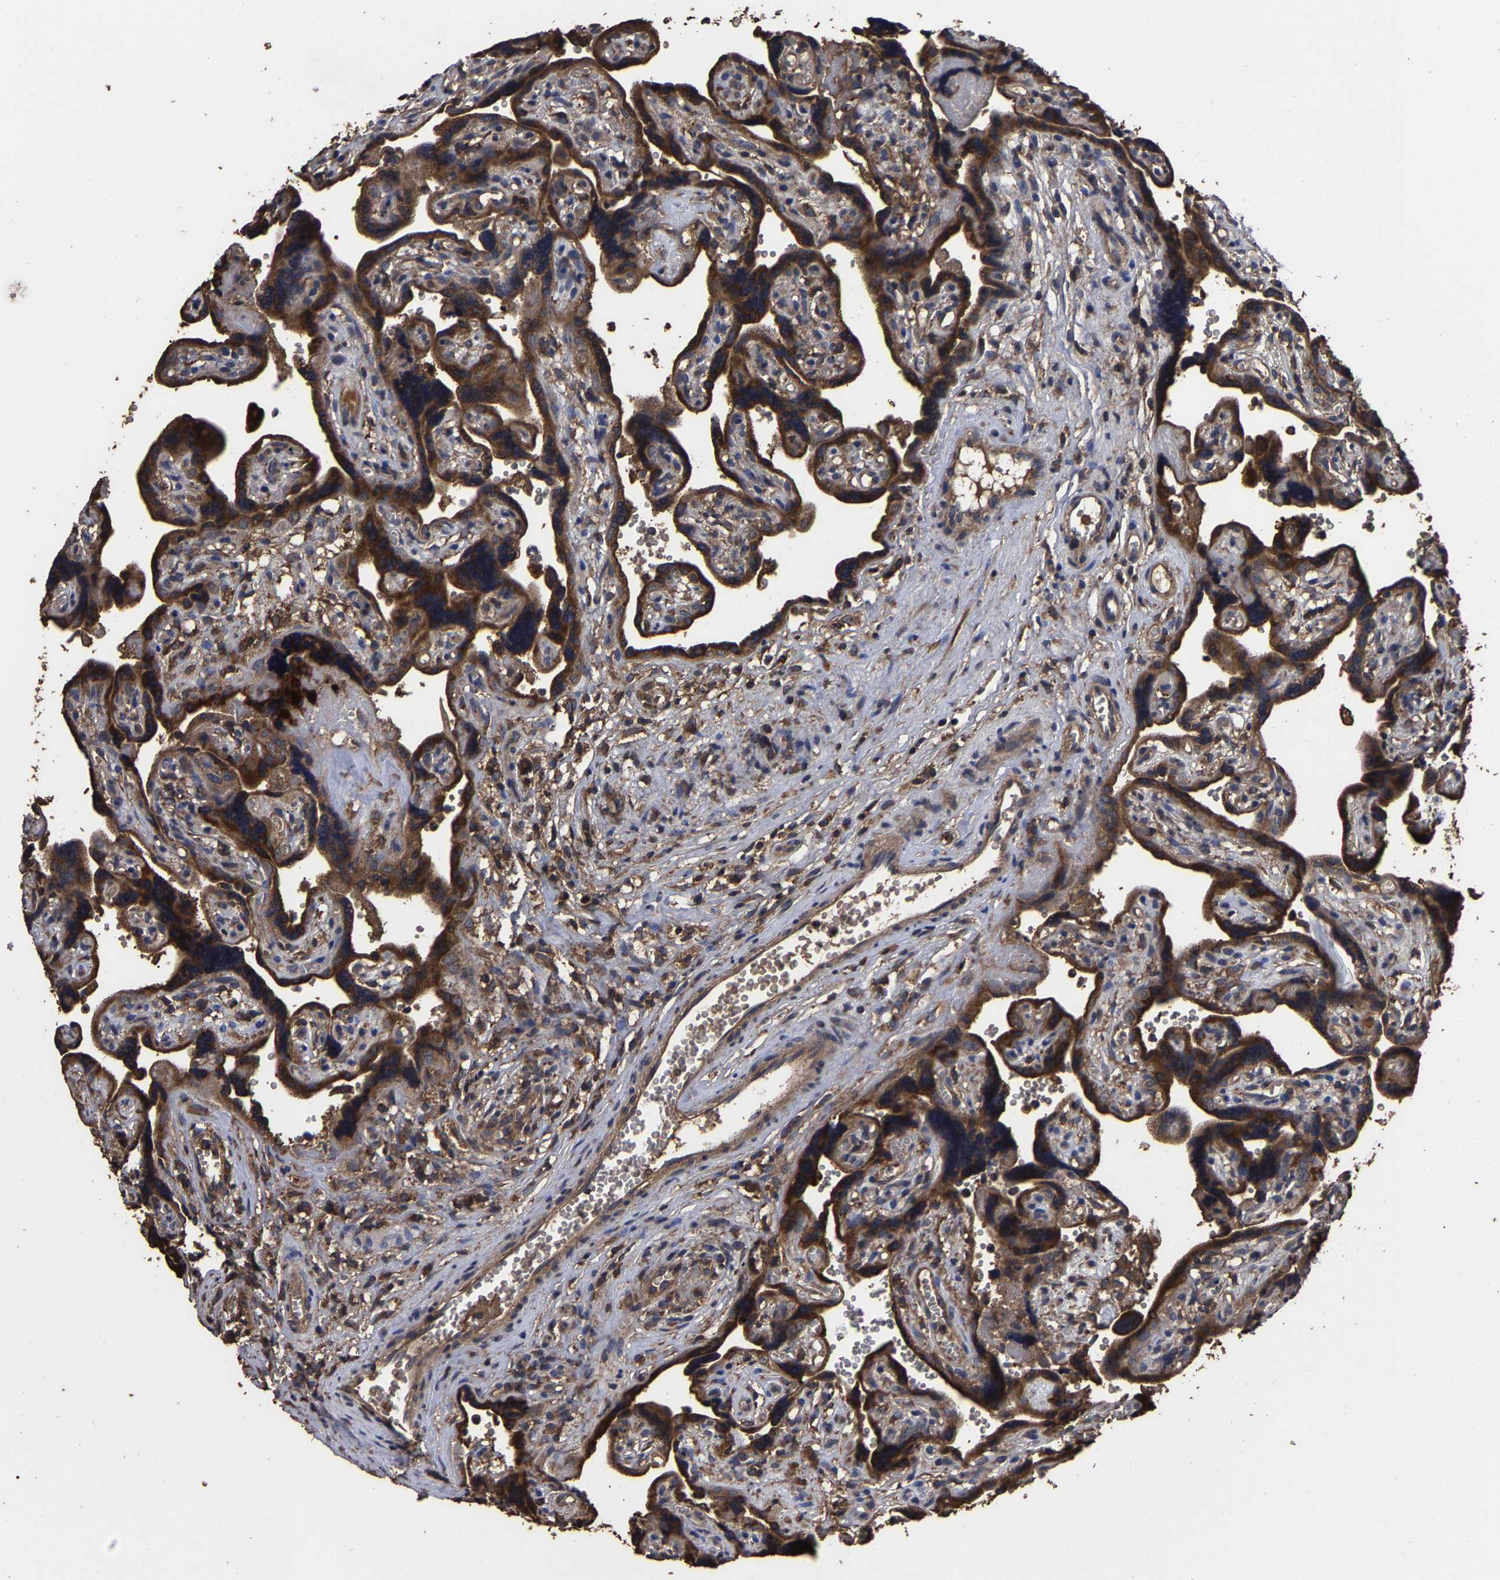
{"staining": {"intensity": "strong", "quantity": ">75%", "location": "cytoplasmic/membranous"}, "tissue": "placenta", "cell_type": "Decidual cells", "image_type": "normal", "snomed": [{"axis": "morphology", "description": "Normal tissue, NOS"}, {"axis": "topography", "description": "Placenta"}], "caption": "DAB immunohistochemical staining of normal human placenta reveals strong cytoplasmic/membranous protein staining in about >75% of decidual cells. The staining was performed using DAB (3,3'-diaminobenzidine), with brown indicating positive protein expression. Nuclei are stained blue with hematoxylin.", "gene": "ITCH", "patient": {"sex": "female", "age": 30}}